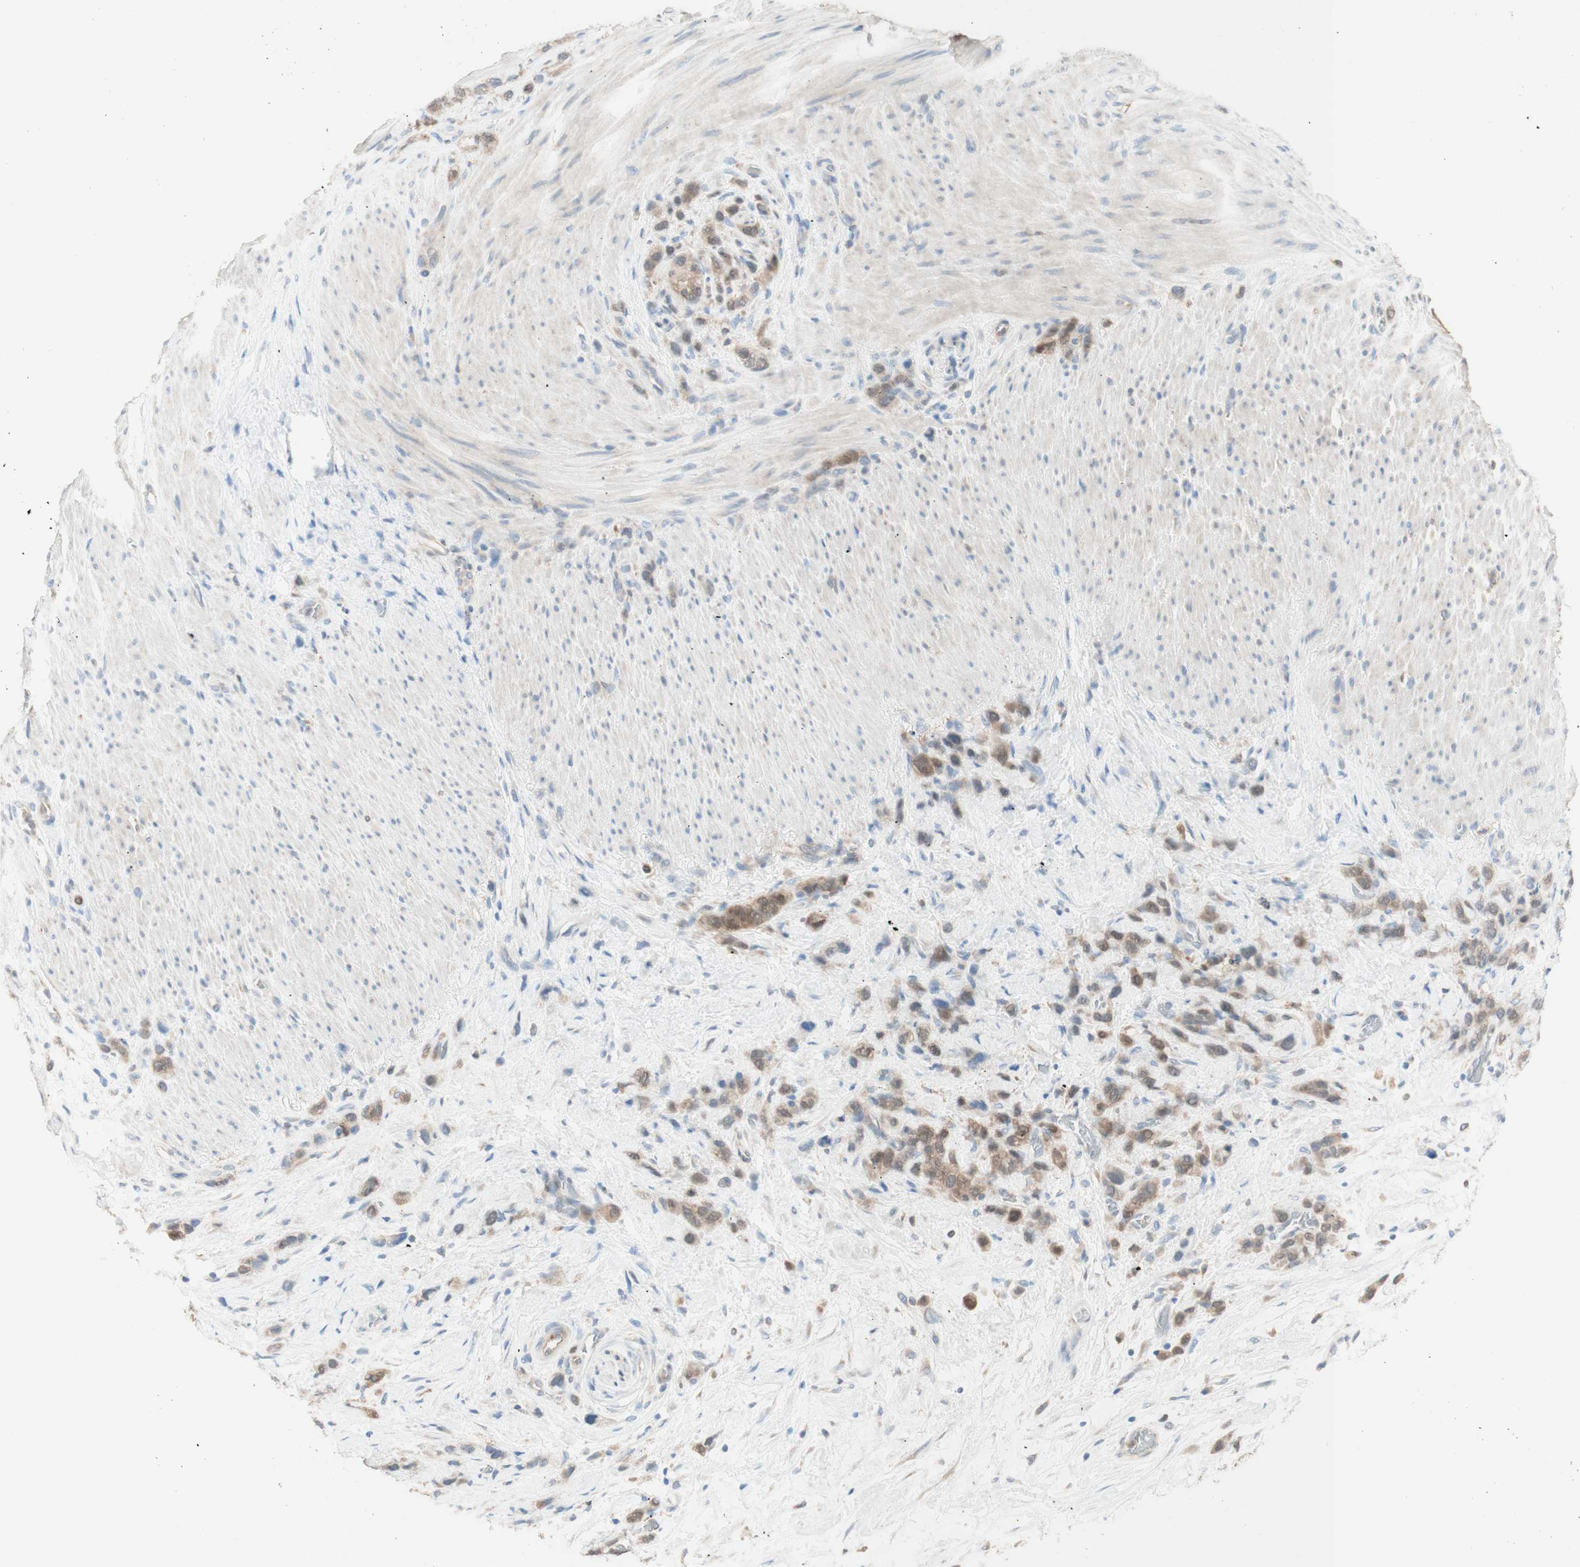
{"staining": {"intensity": "weak", "quantity": ">75%", "location": "cytoplasmic/membranous"}, "tissue": "stomach cancer", "cell_type": "Tumor cells", "image_type": "cancer", "snomed": [{"axis": "morphology", "description": "Adenocarcinoma, NOS"}, {"axis": "morphology", "description": "Adenocarcinoma, High grade"}, {"axis": "topography", "description": "Stomach, upper"}, {"axis": "topography", "description": "Stomach, lower"}], "caption": "Weak cytoplasmic/membranous positivity for a protein is seen in about >75% of tumor cells of stomach high-grade adenocarcinoma using IHC.", "gene": "COMT", "patient": {"sex": "female", "age": 65}}